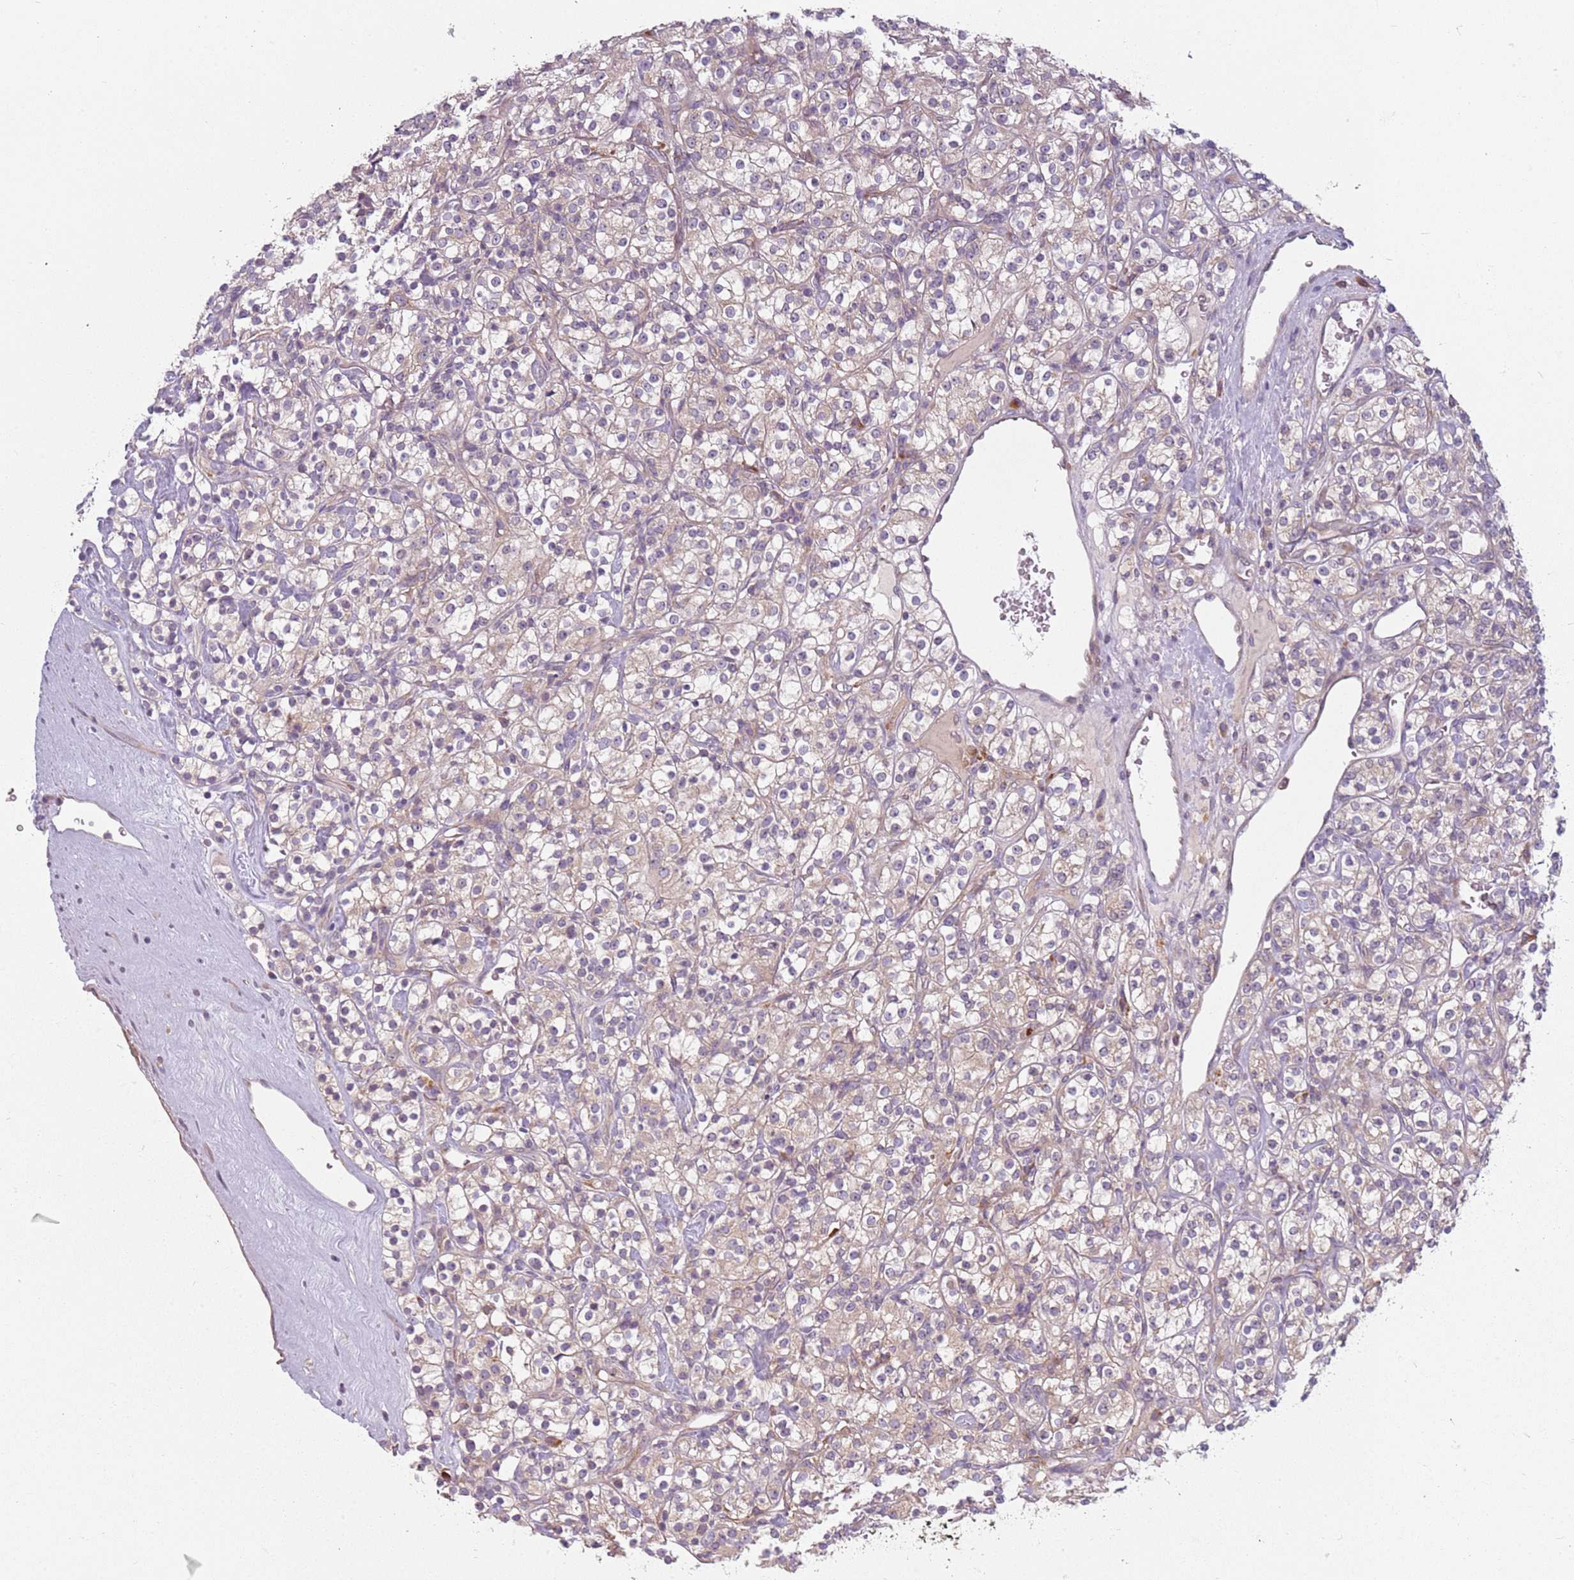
{"staining": {"intensity": "weak", "quantity": "25%-75%", "location": "cytoplasmic/membranous"}, "tissue": "renal cancer", "cell_type": "Tumor cells", "image_type": "cancer", "snomed": [{"axis": "morphology", "description": "Adenocarcinoma, NOS"}, {"axis": "topography", "description": "Kidney"}], "caption": "DAB immunohistochemical staining of renal adenocarcinoma exhibits weak cytoplasmic/membranous protein expression in about 25%-75% of tumor cells. The protein is stained brown, and the nuclei are stained in blue (DAB (3,3'-diaminobenzidine) IHC with brightfield microscopy, high magnification).", "gene": "RPS28", "patient": {"sex": "male", "age": 77}}